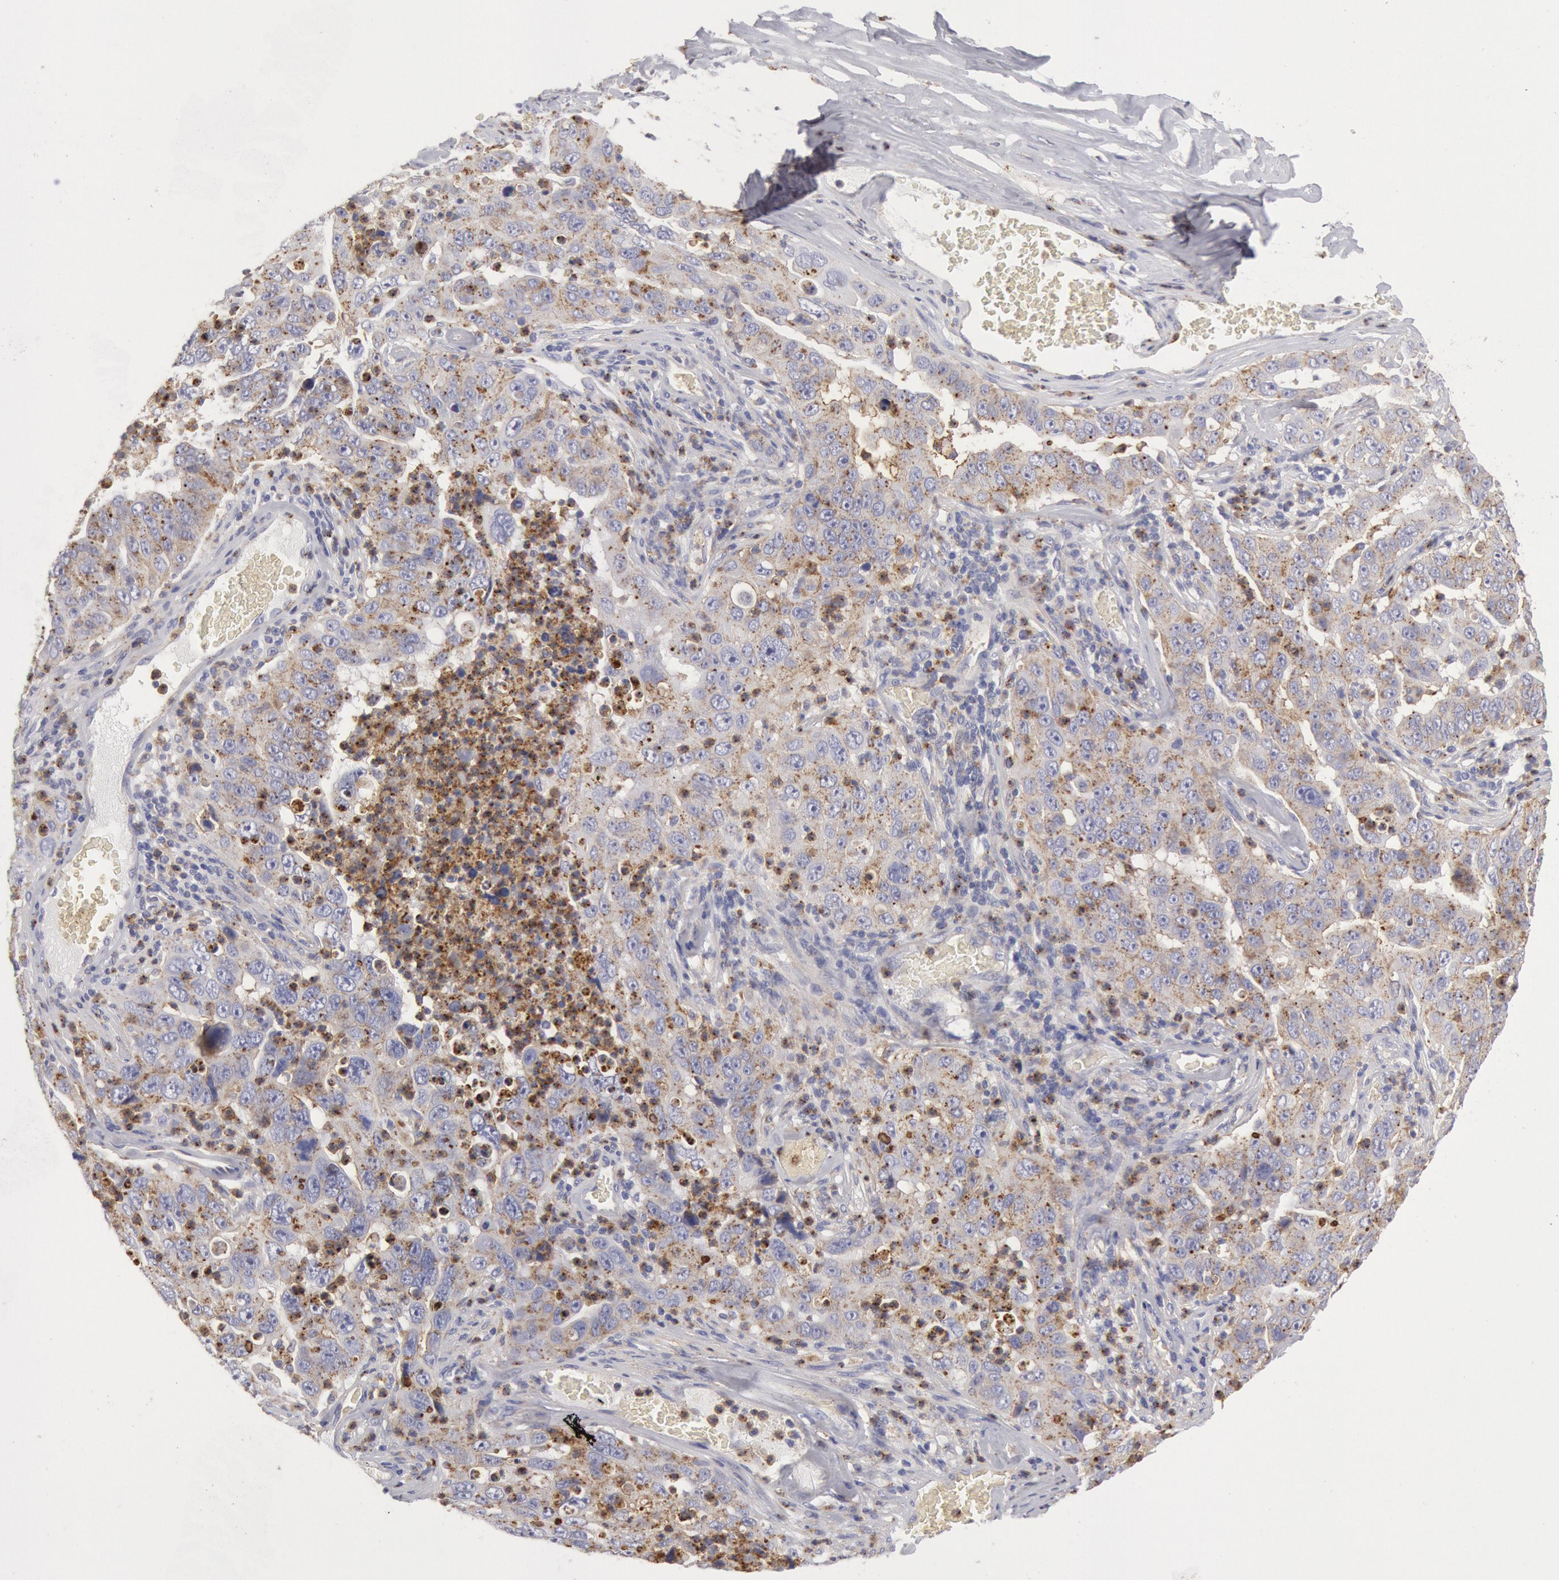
{"staining": {"intensity": "weak", "quantity": "25%-75%", "location": "cytoplasmic/membranous"}, "tissue": "lung cancer", "cell_type": "Tumor cells", "image_type": "cancer", "snomed": [{"axis": "morphology", "description": "Squamous cell carcinoma, NOS"}, {"axis": "topography", "description": "Lung"}], "caption": "Brown immunohistochemical staining in lung squamous cell carcinoma shows weak cytoplasmic/membranous expression in approximately 25%-75% of tumor cells.", "gene": "FLOT1", "patient": {"sex": "male", "age": 64}}